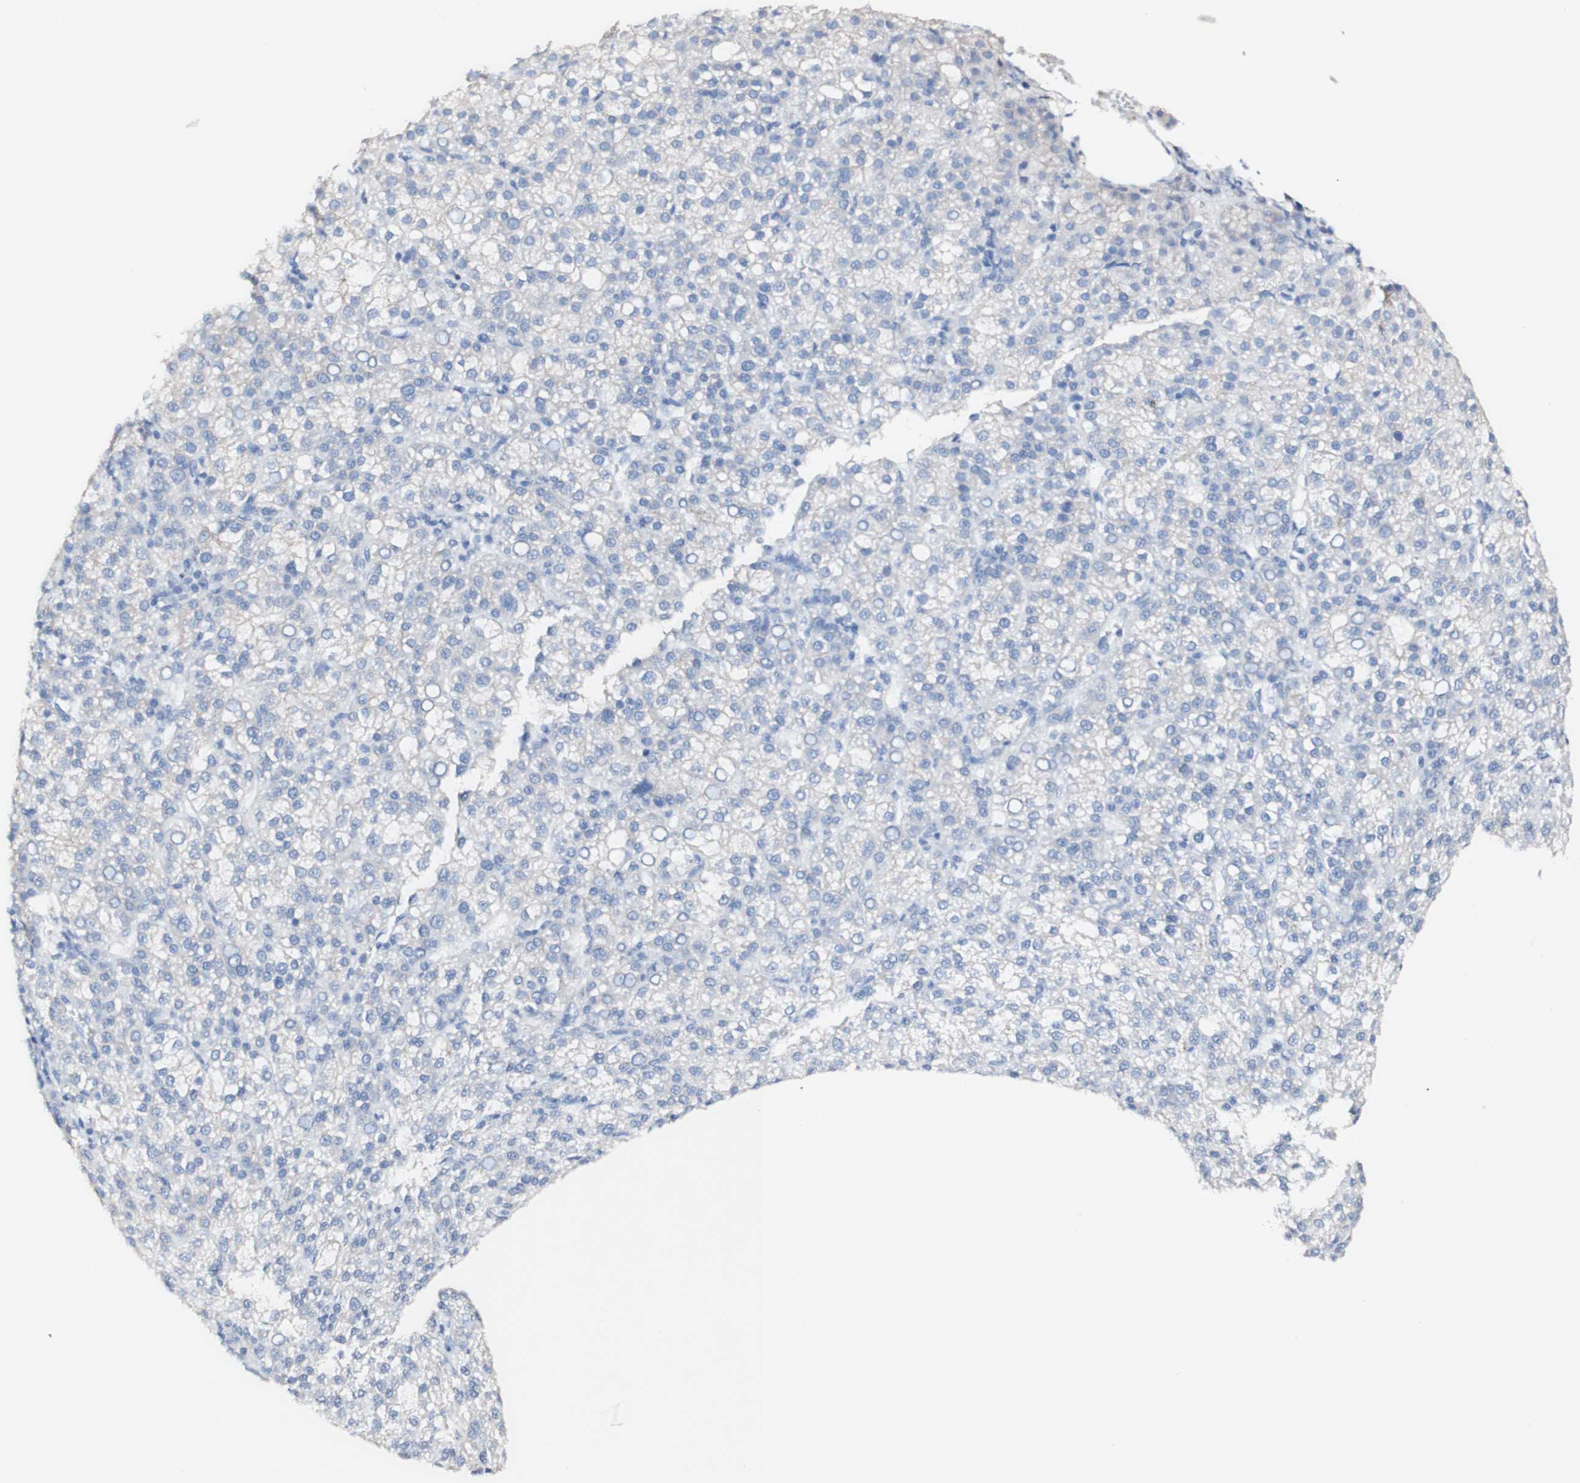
{"staining": {"intensity": "negative", "quantity": "none", "location": "none"}, "tissue": "liver cancer", "cell_type": "Tumor cells", "image_type": "cancer", "snomed": [{"axis": "morphology", "description": "Carcinoma, Hepatocellular, NOS"}, {"axis": "topography", "description": "Liver"}], "caption": "Tumor cells show no significant protein positivity in hepatocellular carcinoma (liver). (DAB (3,3'-diaminobenzidine) immunohistochemistry (IHC) visualized using brightfield microscopy, high magnification).", "gene": "DSC2", "patient": {"sex": "female", "age": 58}}